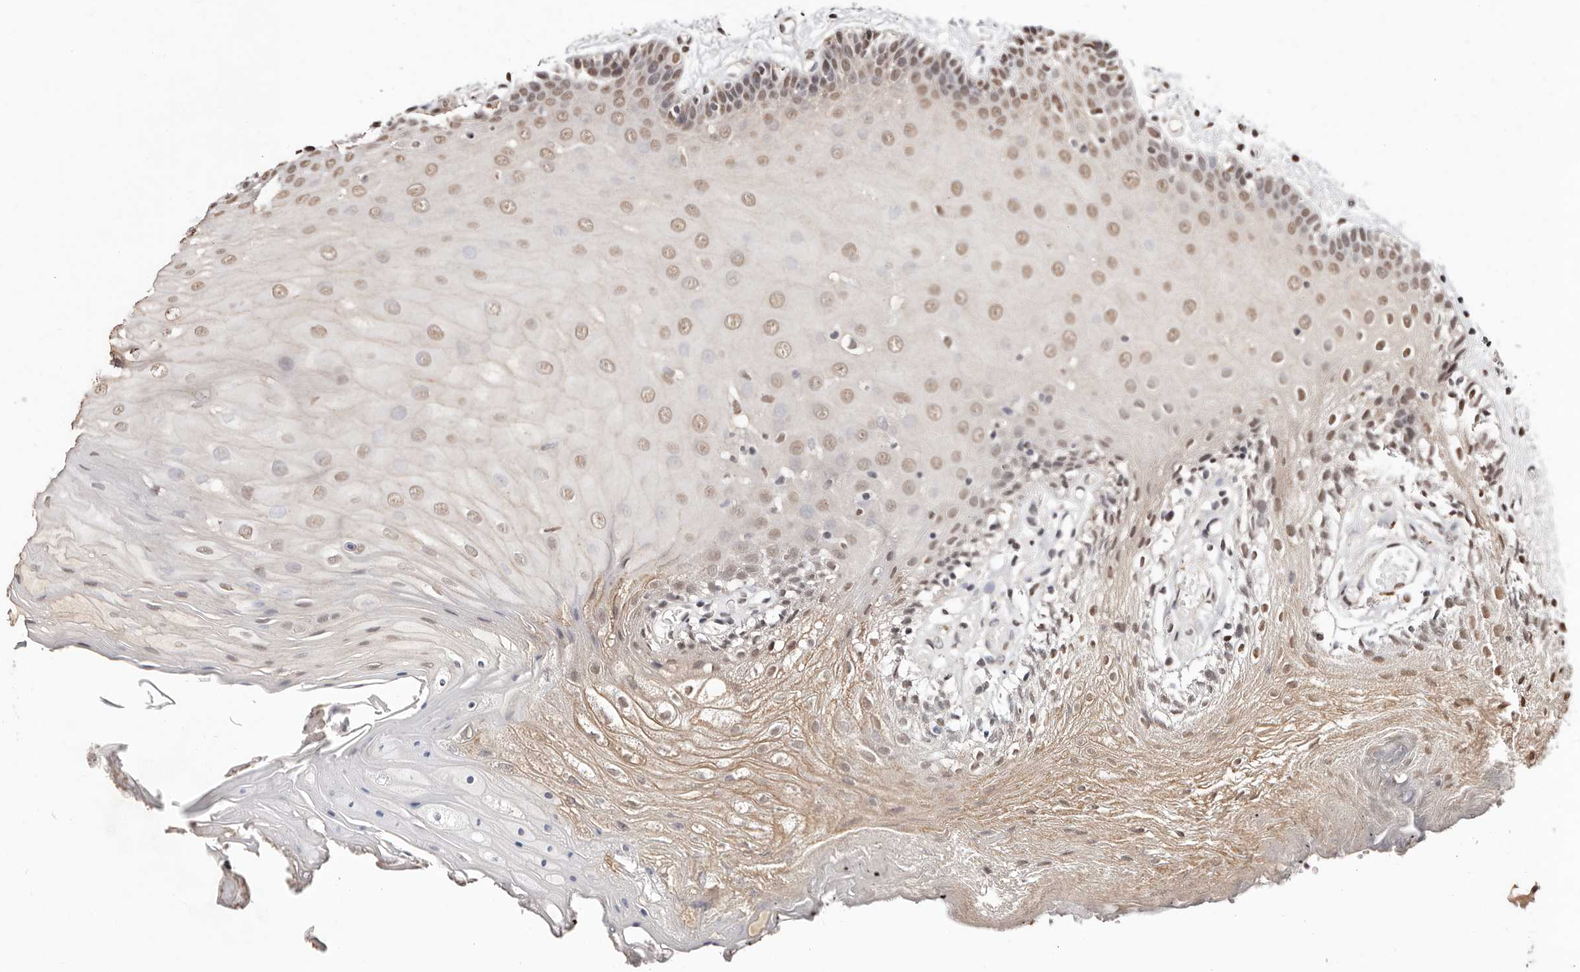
{"staining": {"intensity": "moderate", "quantity": ">75%", "location": "nuclear"}, "tissue": "oral mucosa", "cell_type": "Squamous epithelial cells", "image_type": "normal", "snomed": [{"axis": "morphology", "description": "Normal tissue, NOS"}, {"axis": "morphology", "description": "Squamous cell carcinoma, NOS"}, {"axis": "topography", "description": "Skeletal muscle"}, {"axis": "topography", "description": "Oral tissue"}, {"axis": "topography", "description": "Salivary gland"}, {"axis": "topography", "description": "Head-Neck"}], "caption": "Unremarkable oral mucosa demonstrates moderate nuclear staining in approximately >75% of squamous epithelial cells, visualized by immunohistochemistry.", "gene": "BICRAL", "patient": {"sex": "male", "age": 54}}